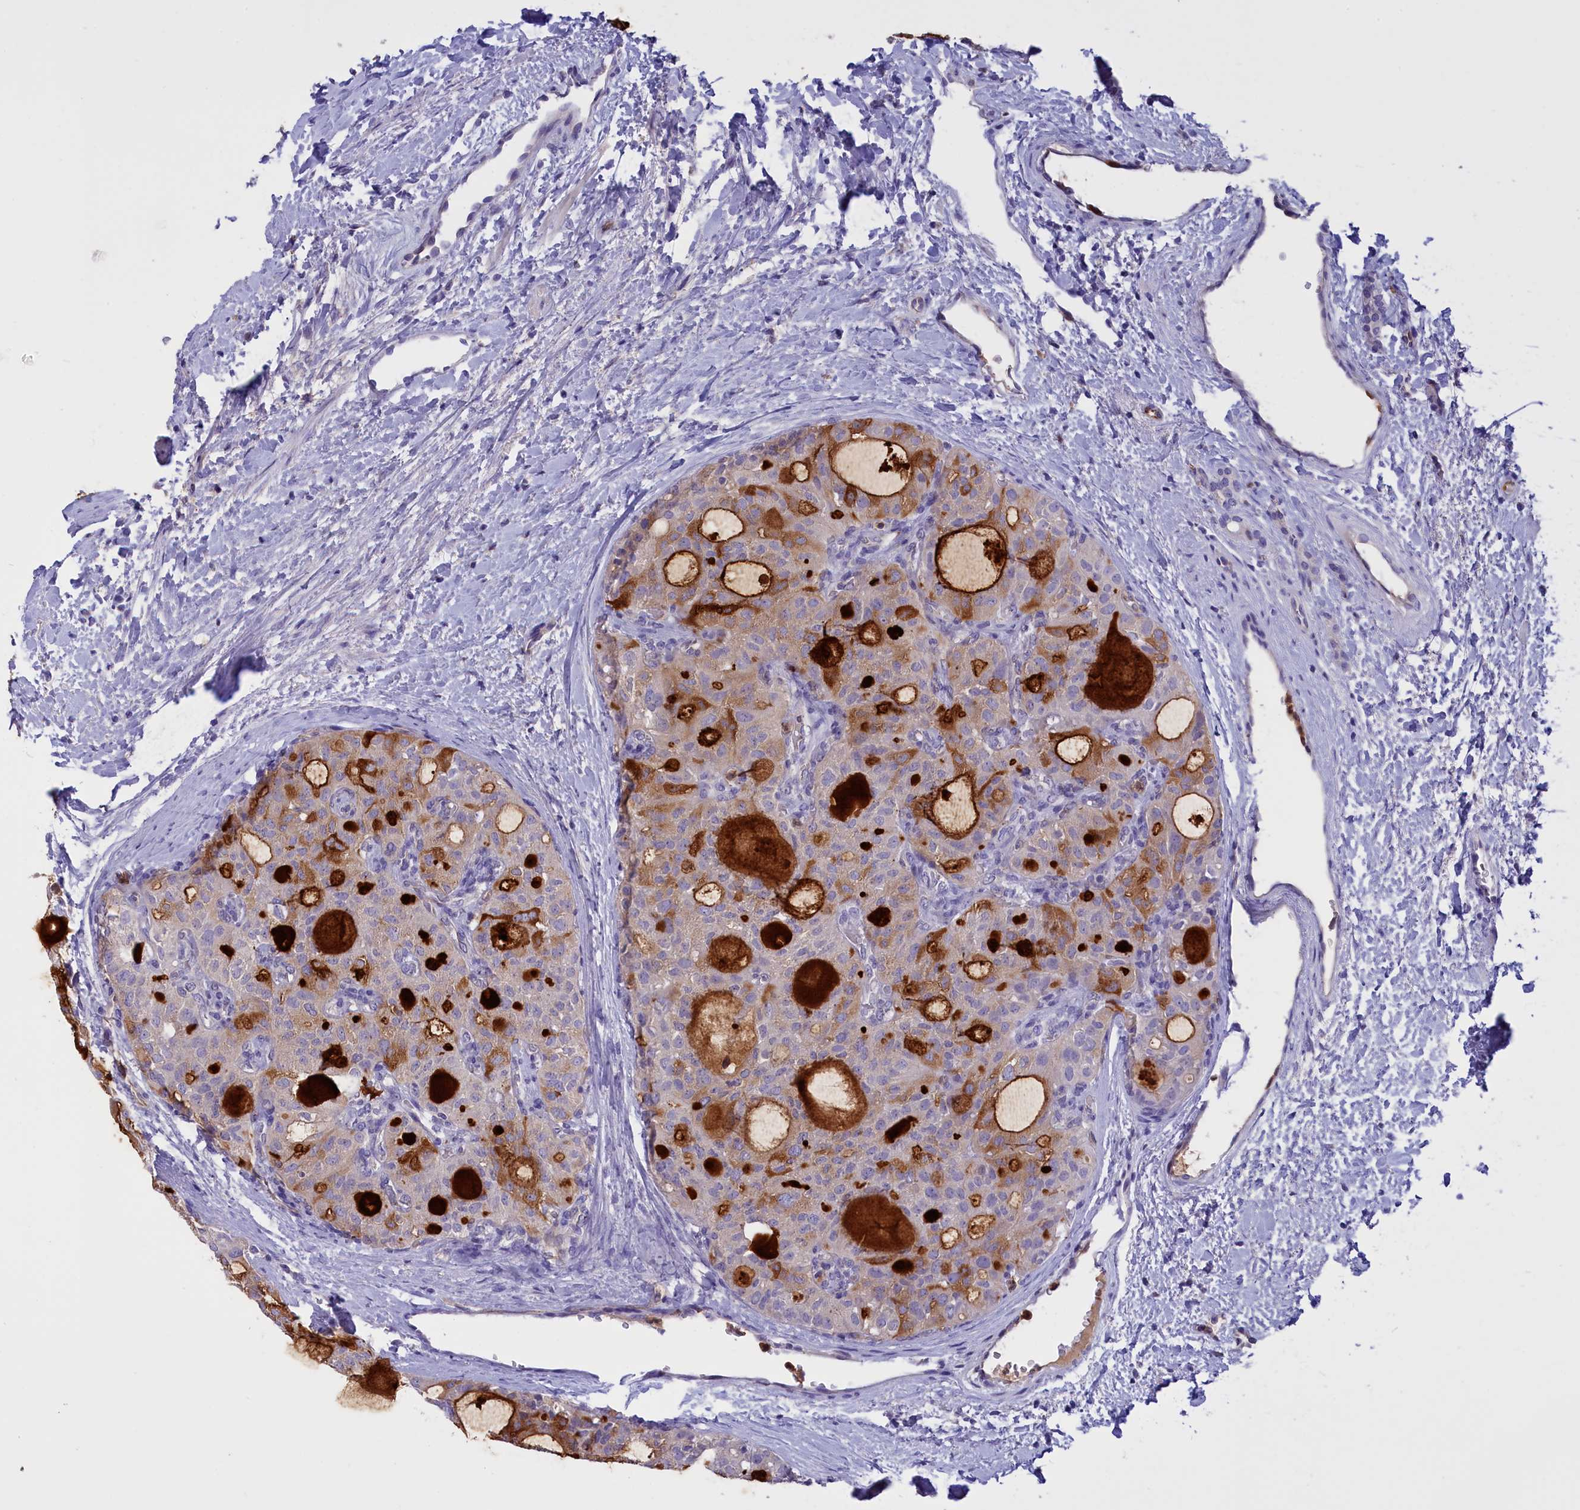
{"staining": {"intensity": "weak", "quantity": "<25%", "location": "cytoplasmic/membranous"}, "tissue": "thyroid cancer", "cell_type": "Tumor cells", "image_type": "cancer", "snomed": [{"axis": "morphology", "description": "Follicular adenoma carcinoma, NOS"}, {"axis": "topography", "description": "Thyroid gland"}], "caption": "Thyroid follicular adenoma carcinoma was stained to show a protein in brown. There is no significant positivity in tumor cells. (Stains: DAB immunohistochemistry with hematoxylin counter stain, Microscopy: brightfield microscopy at high magnification).", "gene": "FAM149B1", "patient": {"sex": "male", "age": 75}}